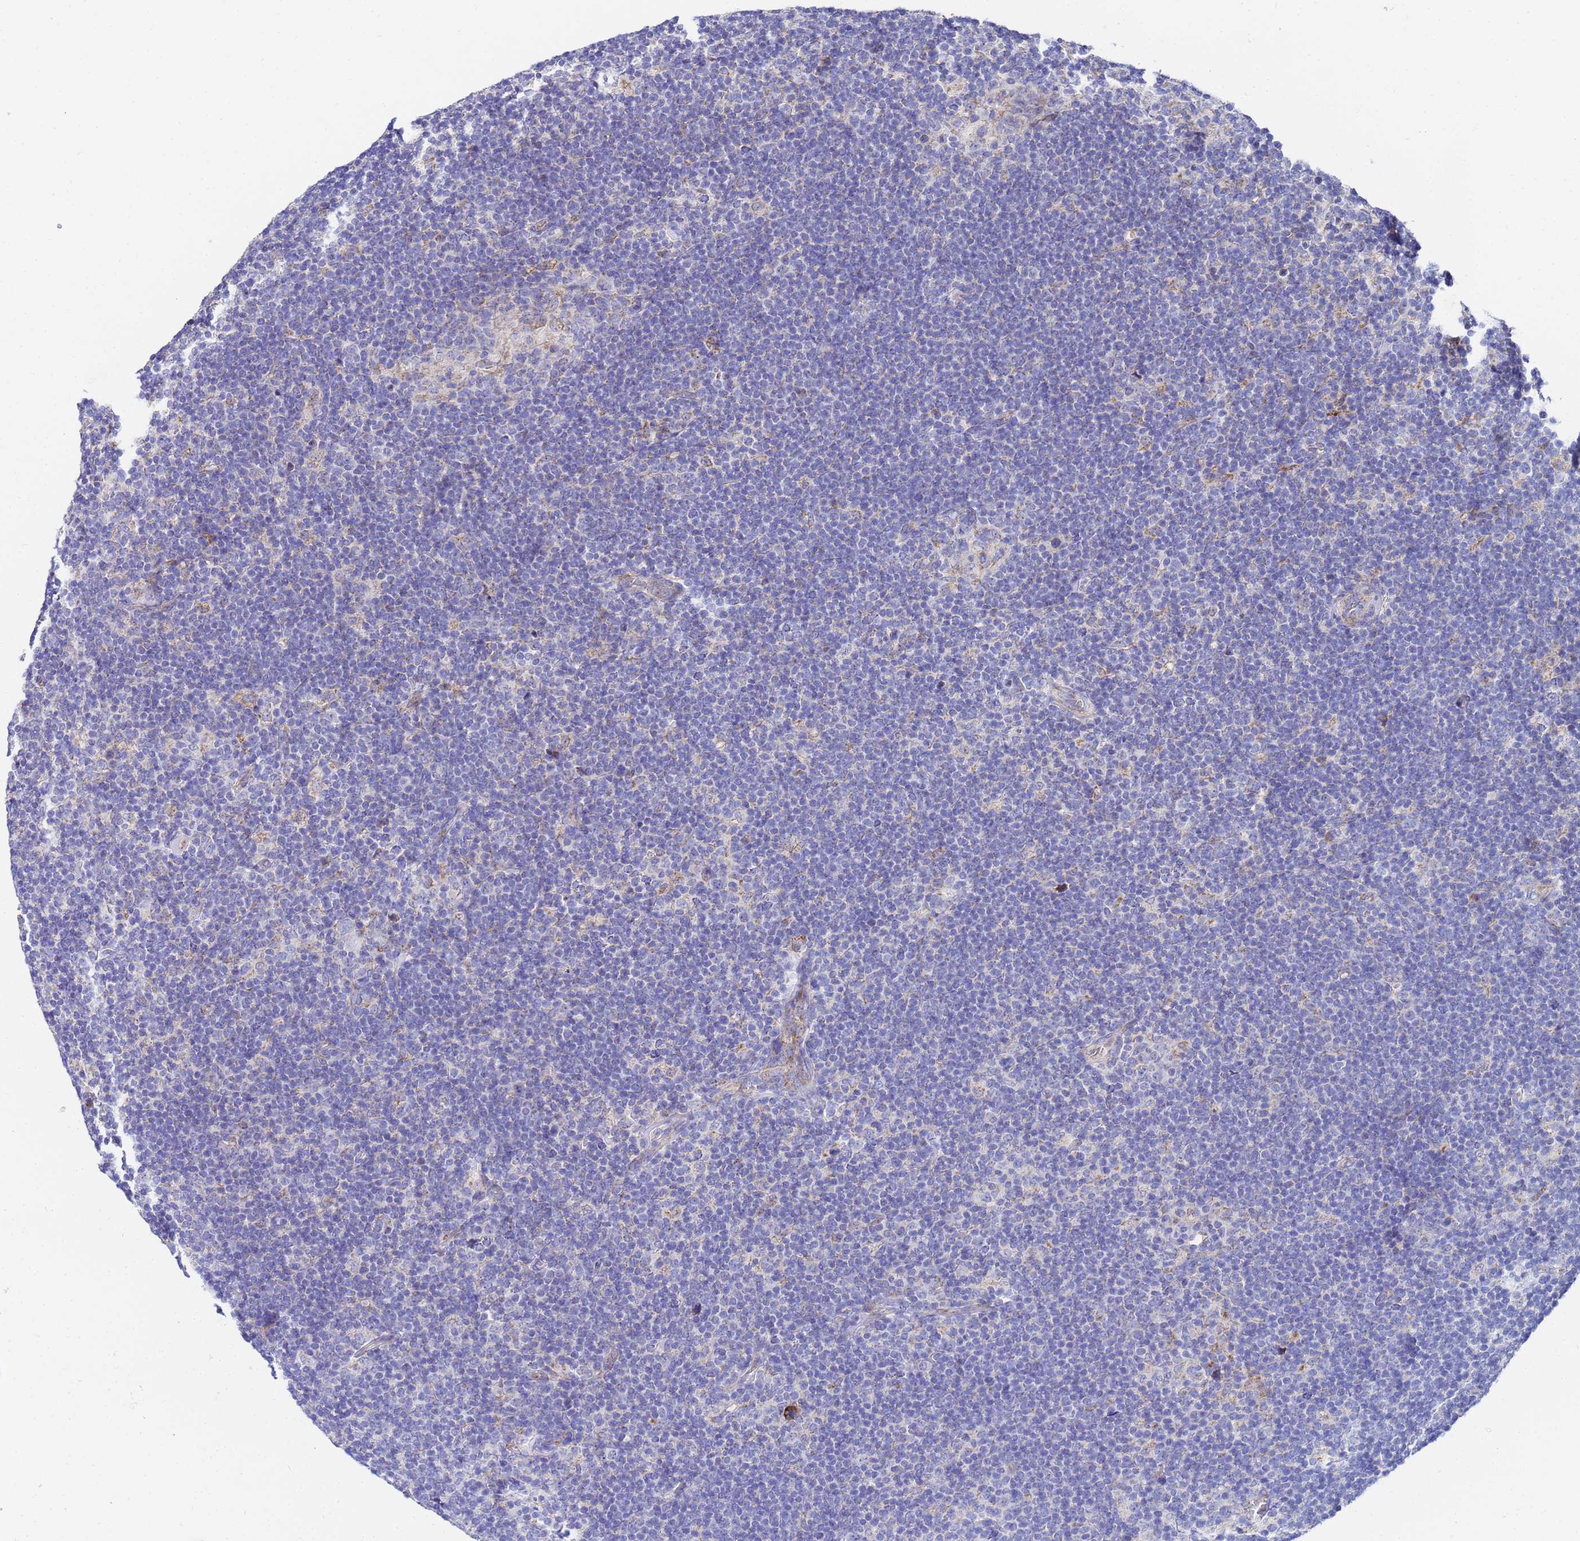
{"staining": {"intensity": "negative", "quantity": "none", "location": "none"}, "tissue": "lymphoma", "cell_type": "Tumor cells", "image_type": "cancer", "snomed": [{"axis": "morphology", "description": "Hodgkin's disease, NOS"}, {"axis": "topography", "description": "Lymph node"}], "caption": "A photomicrograph of human Hodgkin's disease is negative for staining in tumor cells.", "gene": "FAHD2A", "patient": {"sex": "female", "age": 57}}